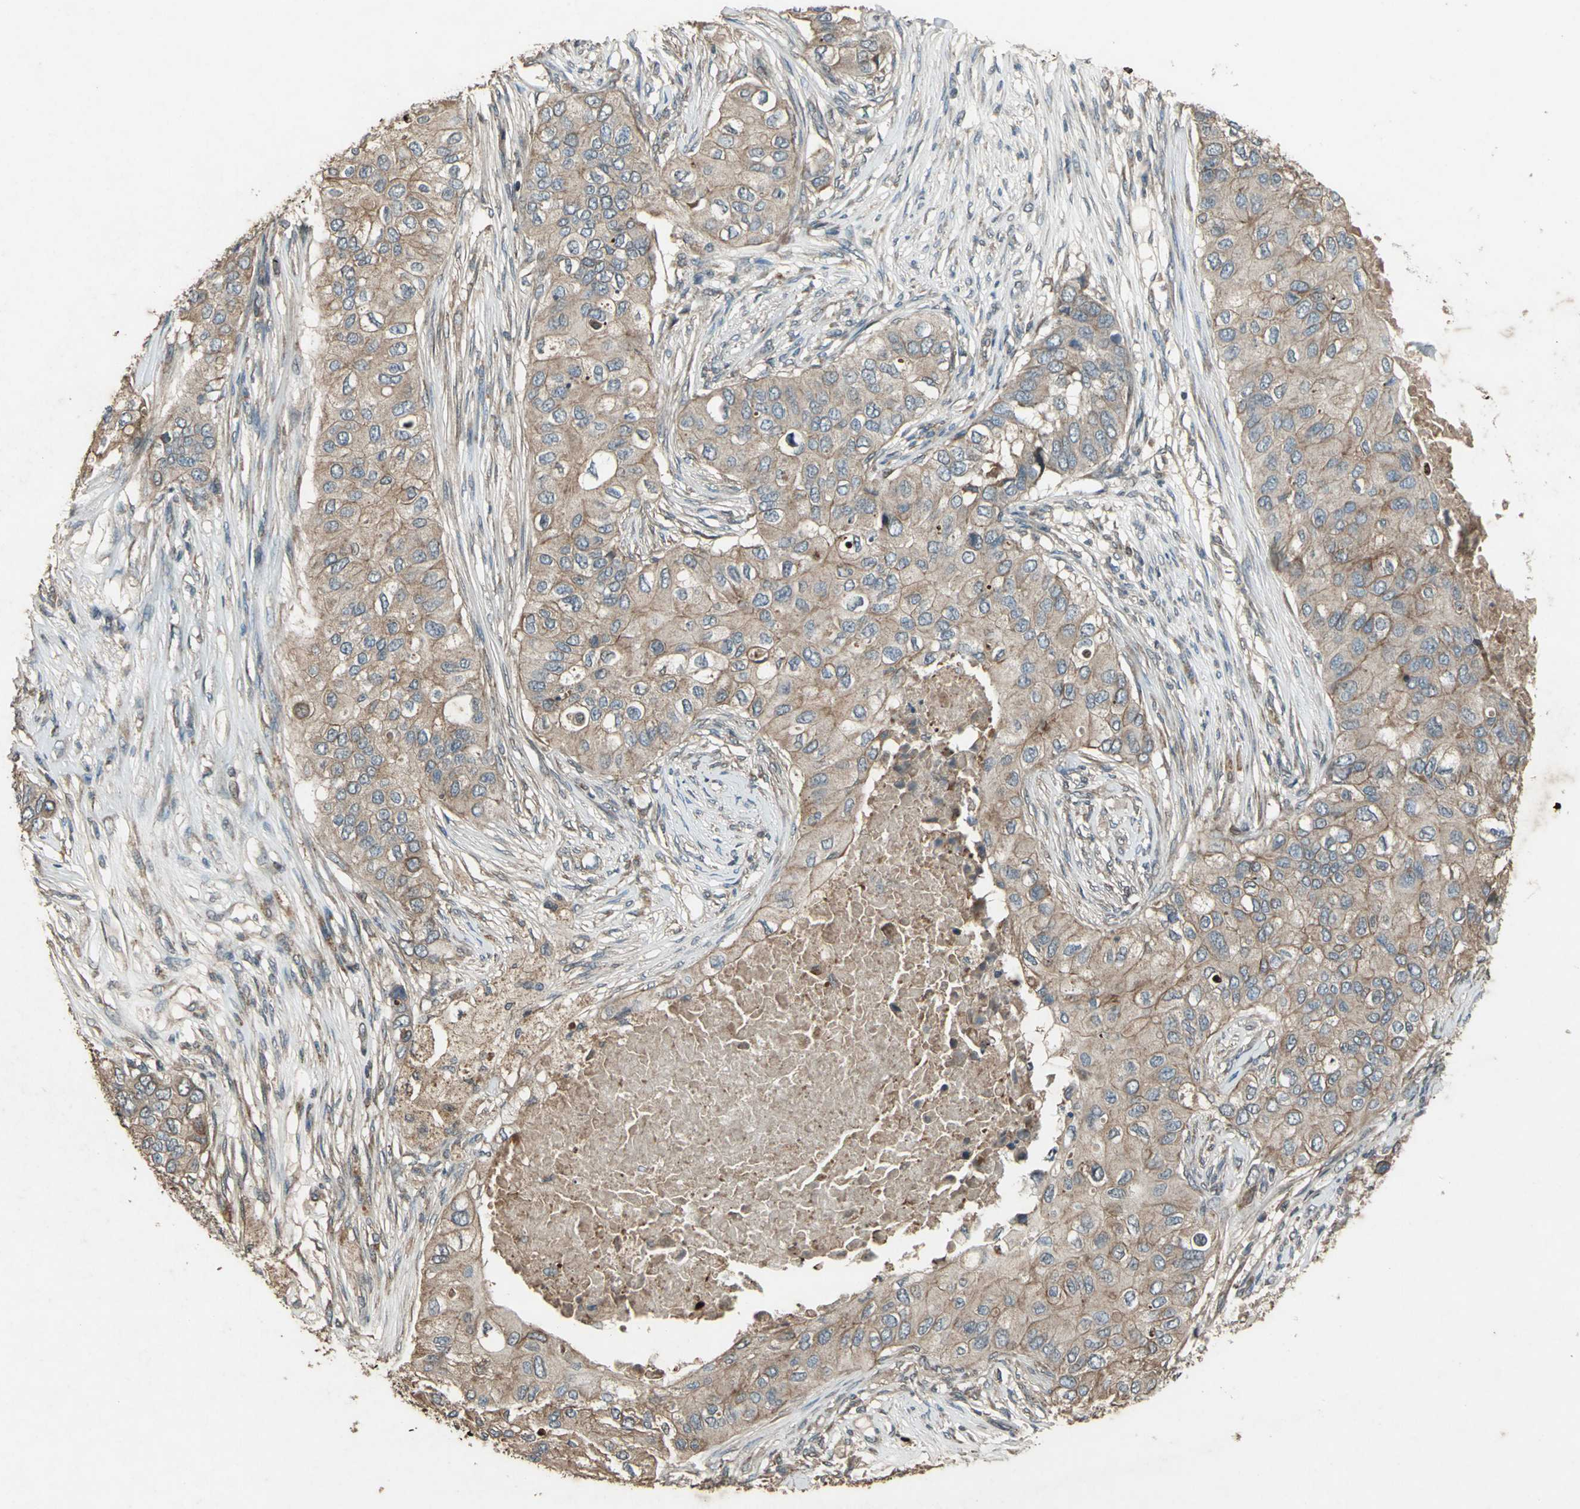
{"staining": {"intensity": "weak", "quantity": ">75%", "location": "cytoplasmic/membranous"}, "tissue": "breast cancer", "cell_type": "Tumor cells", "image_type": "cancer", "snomed": [{"axis": "morphology", "description": "Normal tissue, NOS"}, {"axis": "morphology", "description": "Duct carcinoma"}, {"axis": "topography", "description": "Breast"}], "caption": "About >75% of tumor cells in human breast cancer (intraductal carcinoma) display weak cytoplasmic/membranous protein expression as visualized by brown immunohistochemical staining.", "gene": "SEPTIN4", "patient": {"sex": "female", "age": 49}}